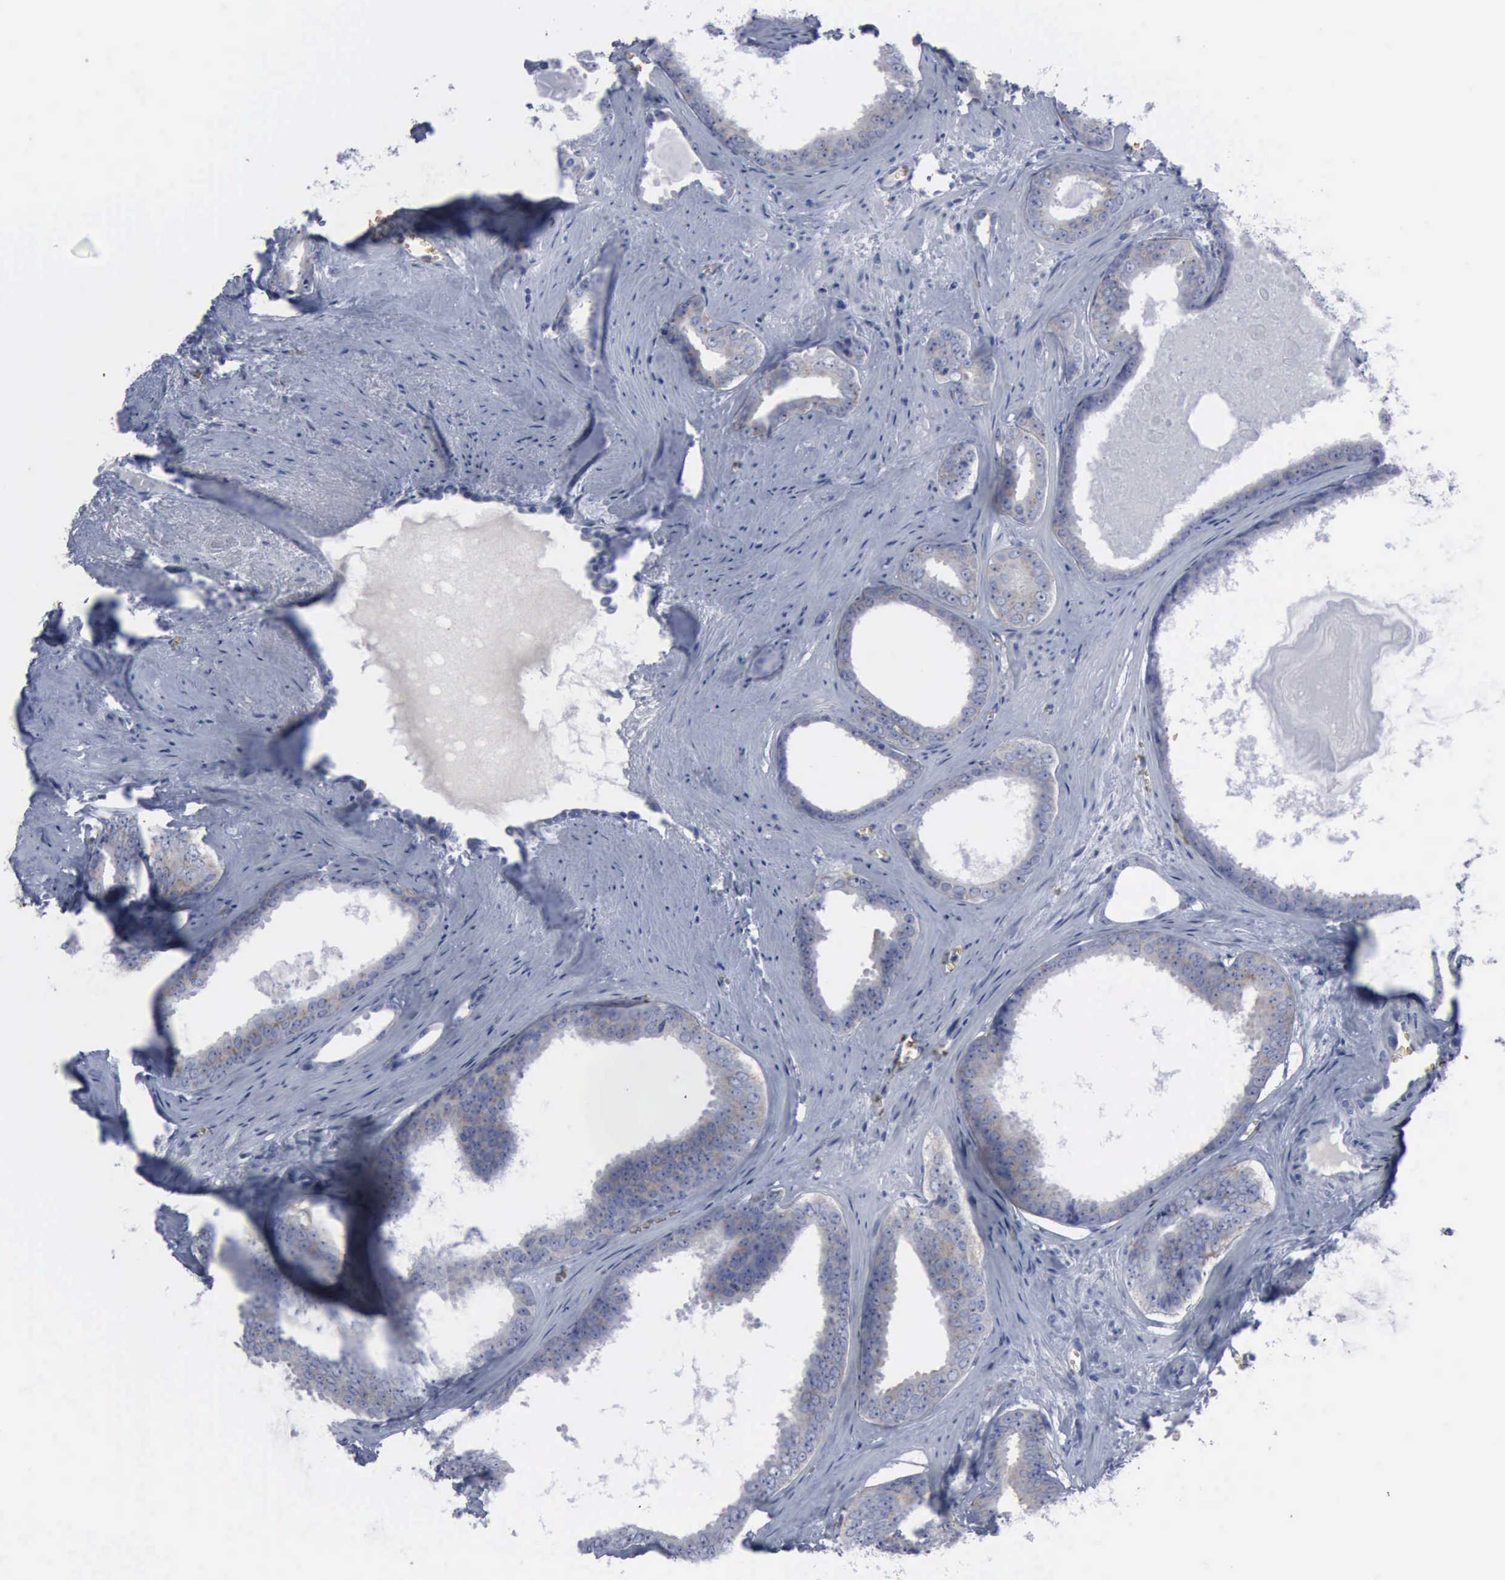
{"staining": {"intensity": "weak", "quantity": "25%-75%", "location": "cytoplasmic/membranous"}, "tissue": "prostate cancer", "cell_type": "Tumor cells", "image_type": "cancer", "snomed": [{"axis": "morphology", "description": "Adenocarcinoma, Medium grade"}, {"axis": "topography", "description": "Prostate"}], "caption": "IHC histopathology image of prostate cancer stained for a protein (brown), which shows low levels of weak cytoplasmic/membranous positivity in approximately 25%-75% of tumor cells.", "gene": "TGFB1", "patient": {"sex": "male", "age": 79}}